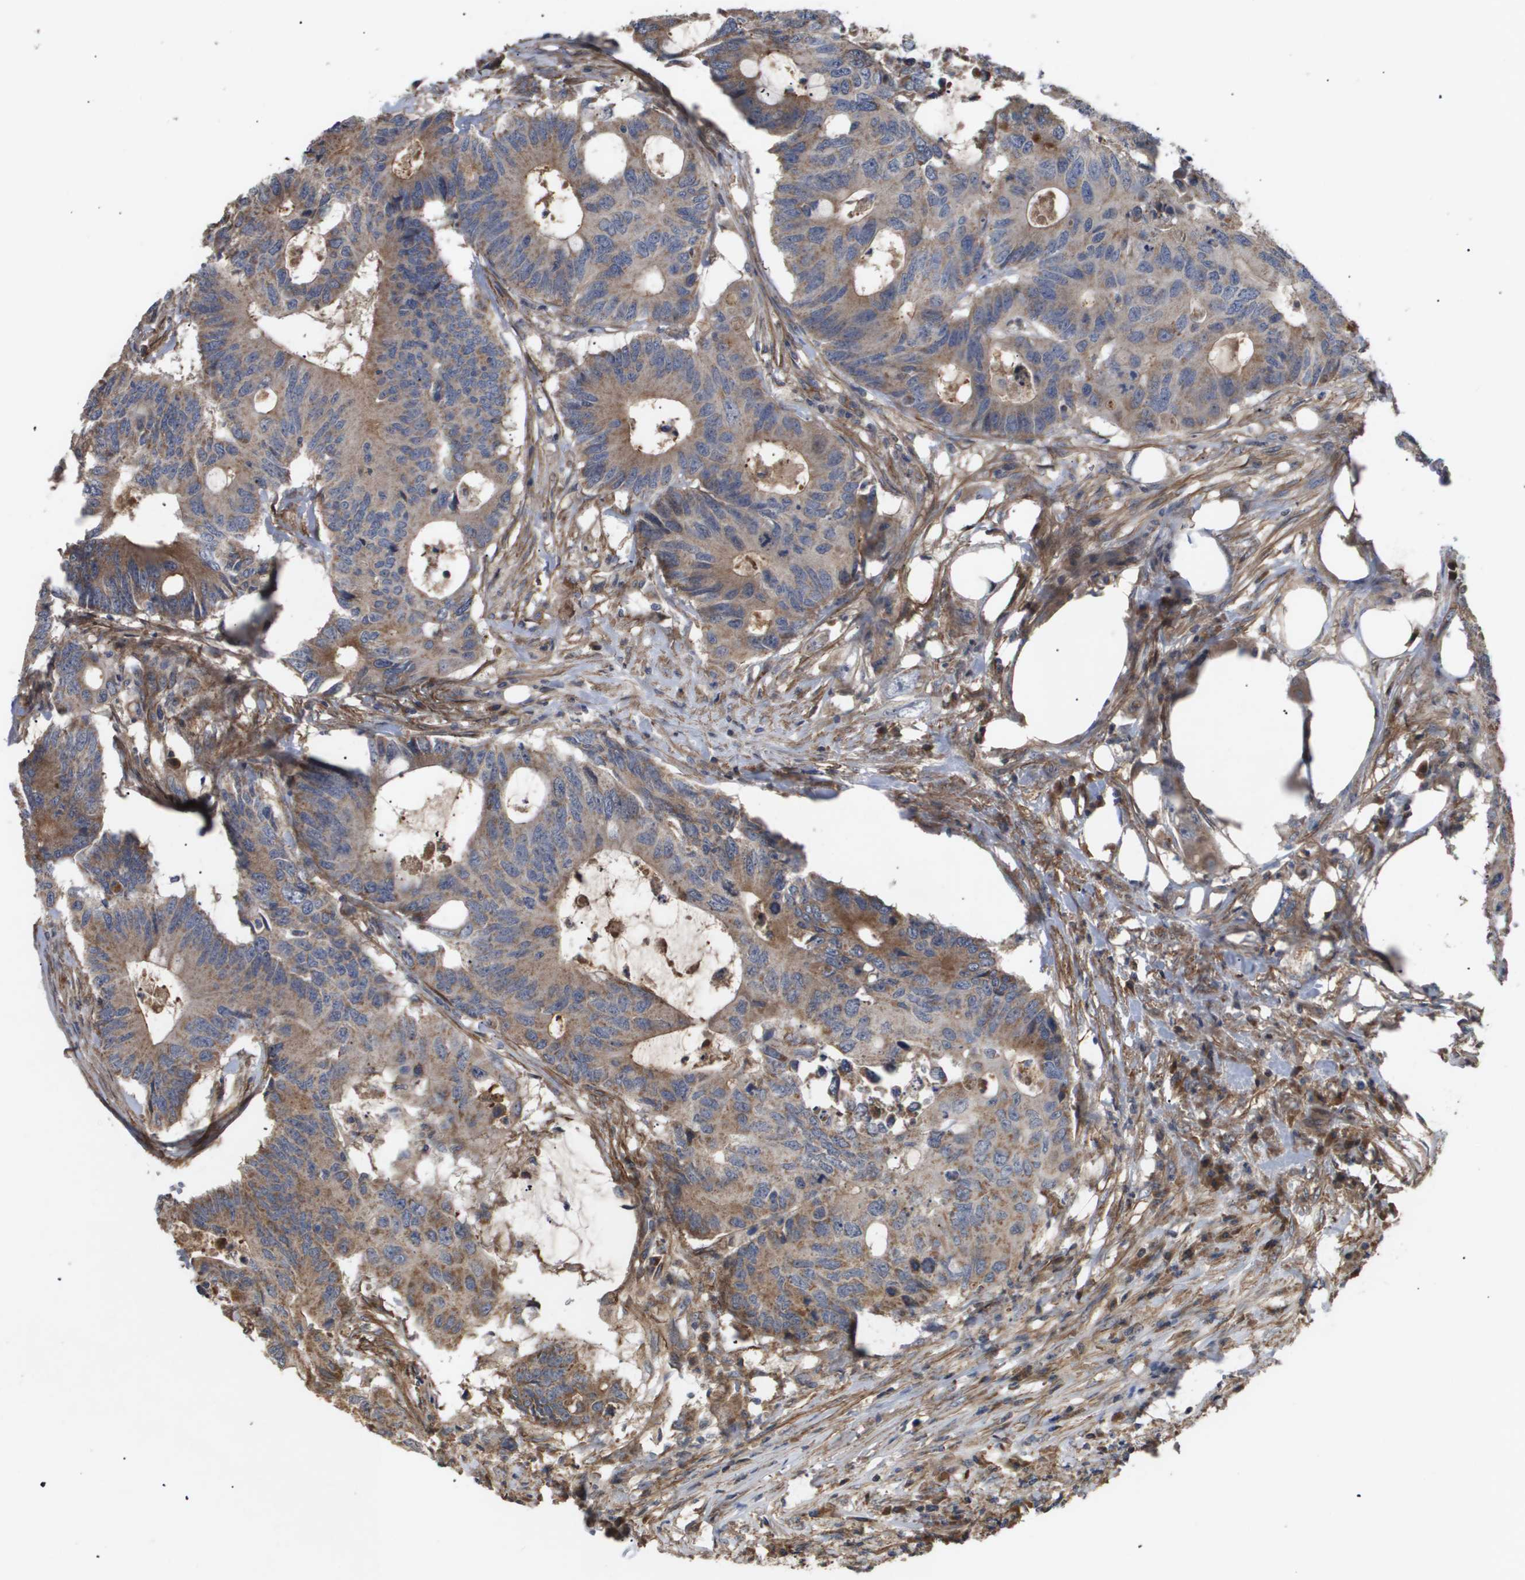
{"staining": {"intensity": "moderate", "quantity": ">75%", "location": "cytoplasmic/membranous"}, "tissue": "colorectal cancer", "cell_type": "Tumor cells", "image_type": "cancer", "snomed": [{"axis": "morphology", "description": "Adenocarcinoma, NOS"}, {"axis": "topography", "description": "Colon"}], "caption": "A histopathology image showing moderate cytoplasmic/membranous positivity in about >75% of tumor cells in adenocarcinoma (colorectal), as visualized by brown immunohistochemical staining.", "gene": "TNS1", "patient": {"sex": "male", "age": 71}}